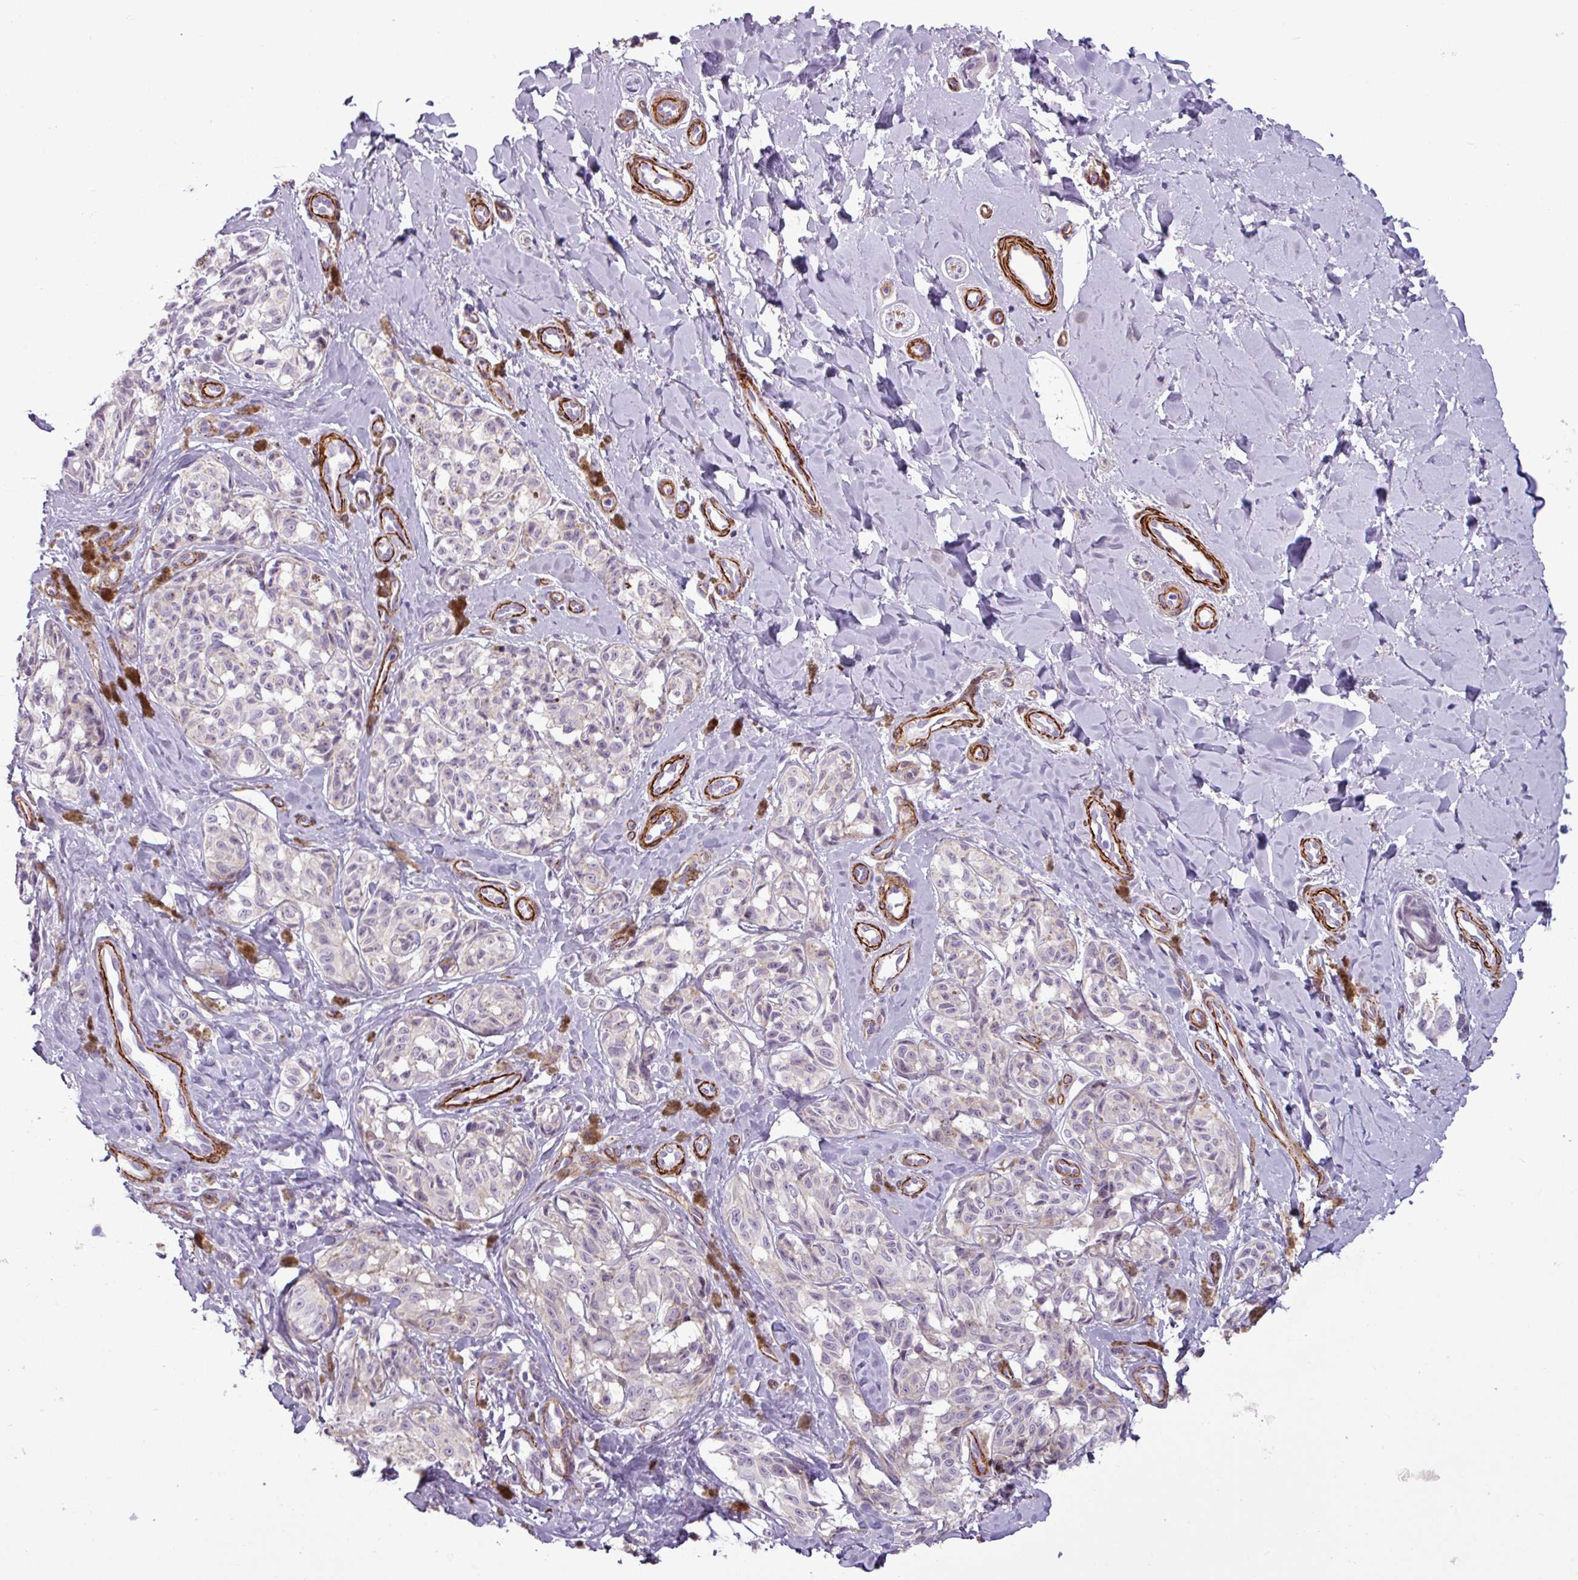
{"staining": {"intensity": "negative", "quantity": "none", "location": "none"}, "tissue": "melanoma", "cell_type": "Tumor cells", "image_type": "cancer", "snomed": [{"axis": "morphology", "description": "Malignant melanoma, NOS"}, {"axis": "topography", "description": "Skin"}], "caption": "DAB immunohistochemical staining of human malignant melanoma demonstrates no significant positivity in tumor cells. (DAB (3,3'-diaminobenzidine) immunohistochemistry, high magnification).", "gene": "ATP10A", "patient": {"sex": "female", "age": 65}}